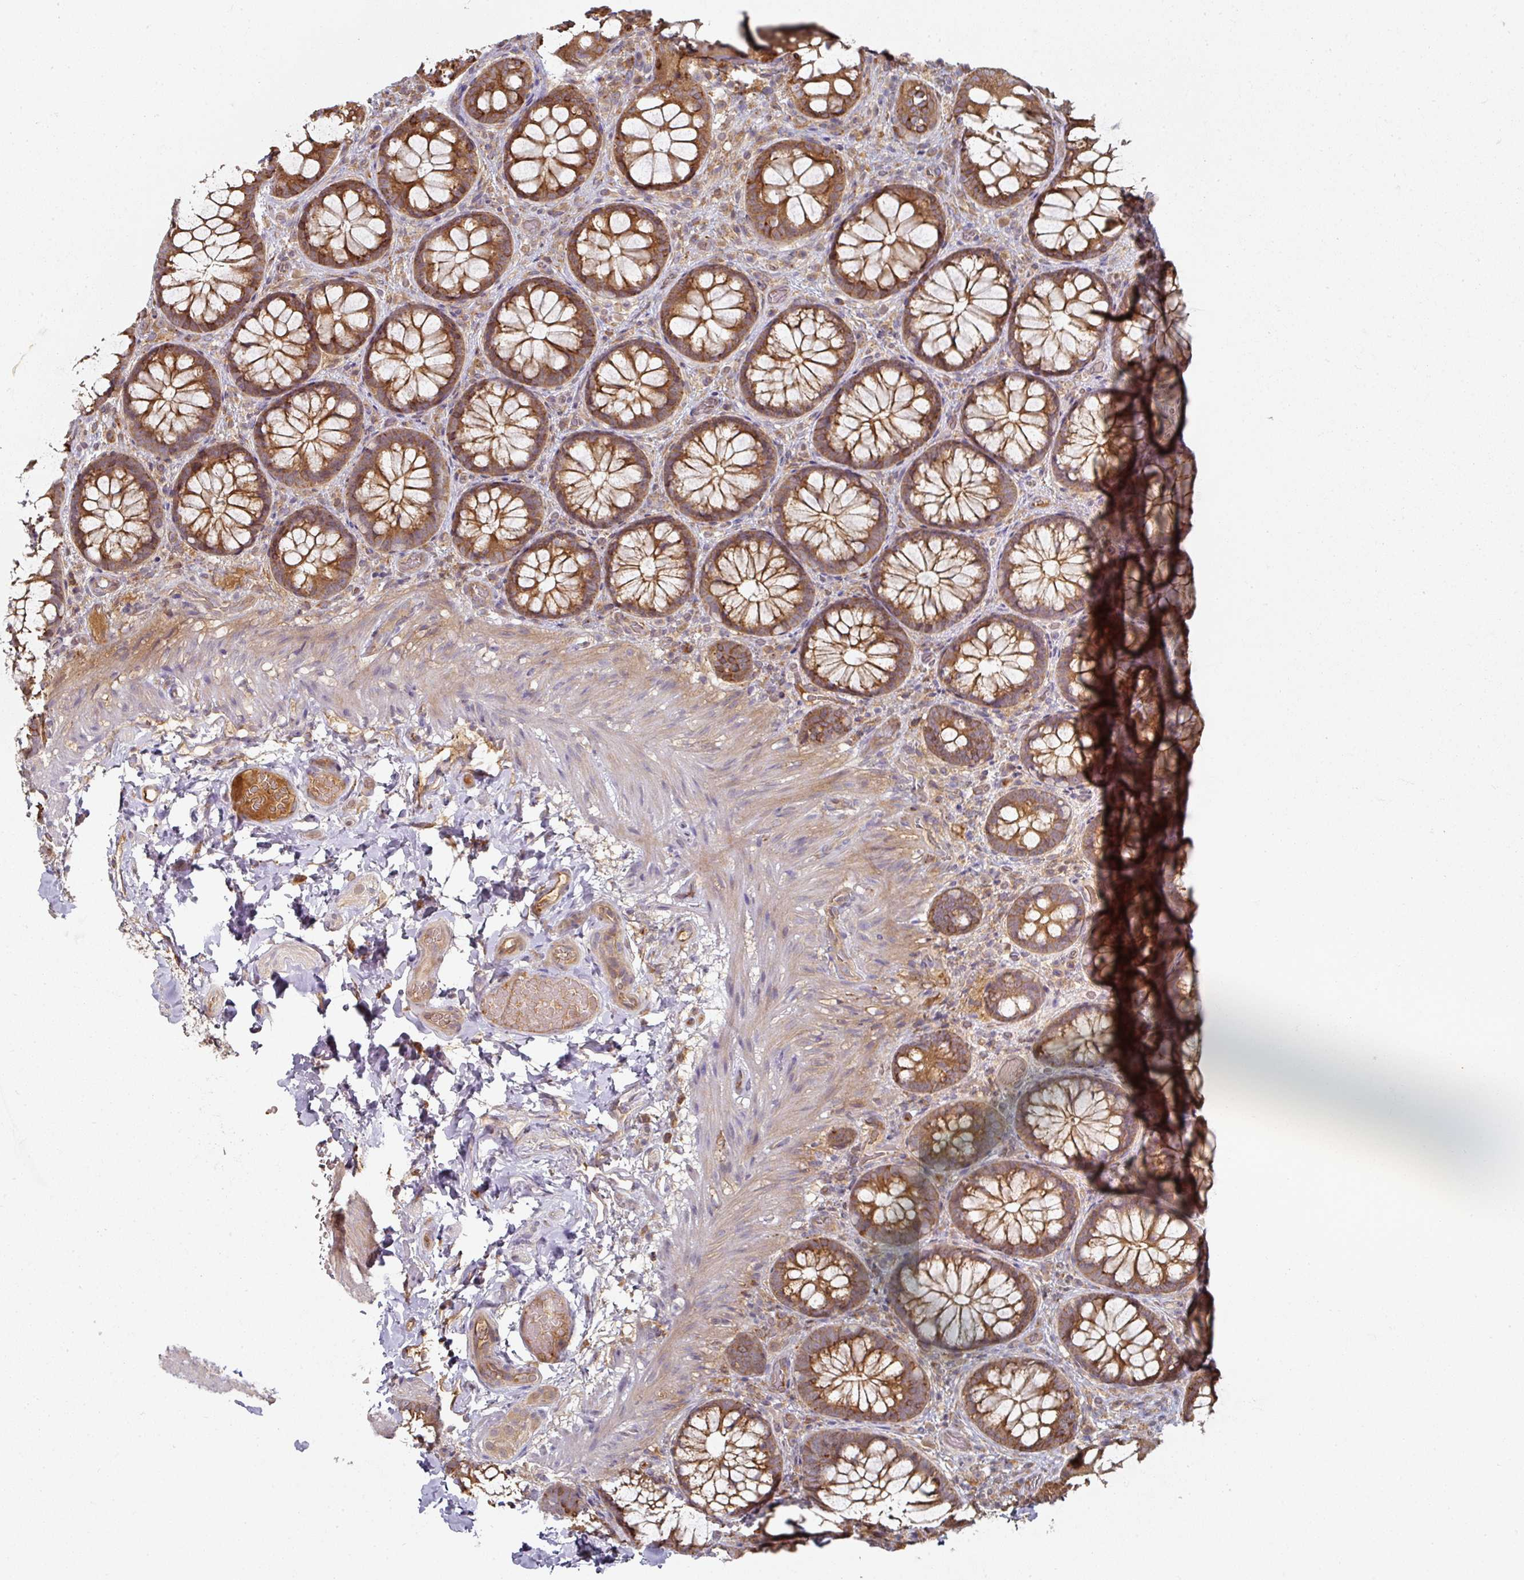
{"staining": {"intensity": "weak", "quantity": "<25%", "location": "cytoplasmic/membranous"}, "tissue": "colon", "cell_type": "Endothelial cells", "image_type": "normal", "snomed": [{"axis": "morphology", "description": "Normal tissue, NOS"}, {"axis": "topography", "description": "Colon"}], "caption": "An image of colon stained for a protein reveals no brown staining in endothelial cells. The staining is performed using DAB (3,3'-diaminobenzidine) brown chromogen with nuclei counter-stained in using hematoxylin.", "gene": "CEP95", "patient": {"sex": "male", "age": 46}}